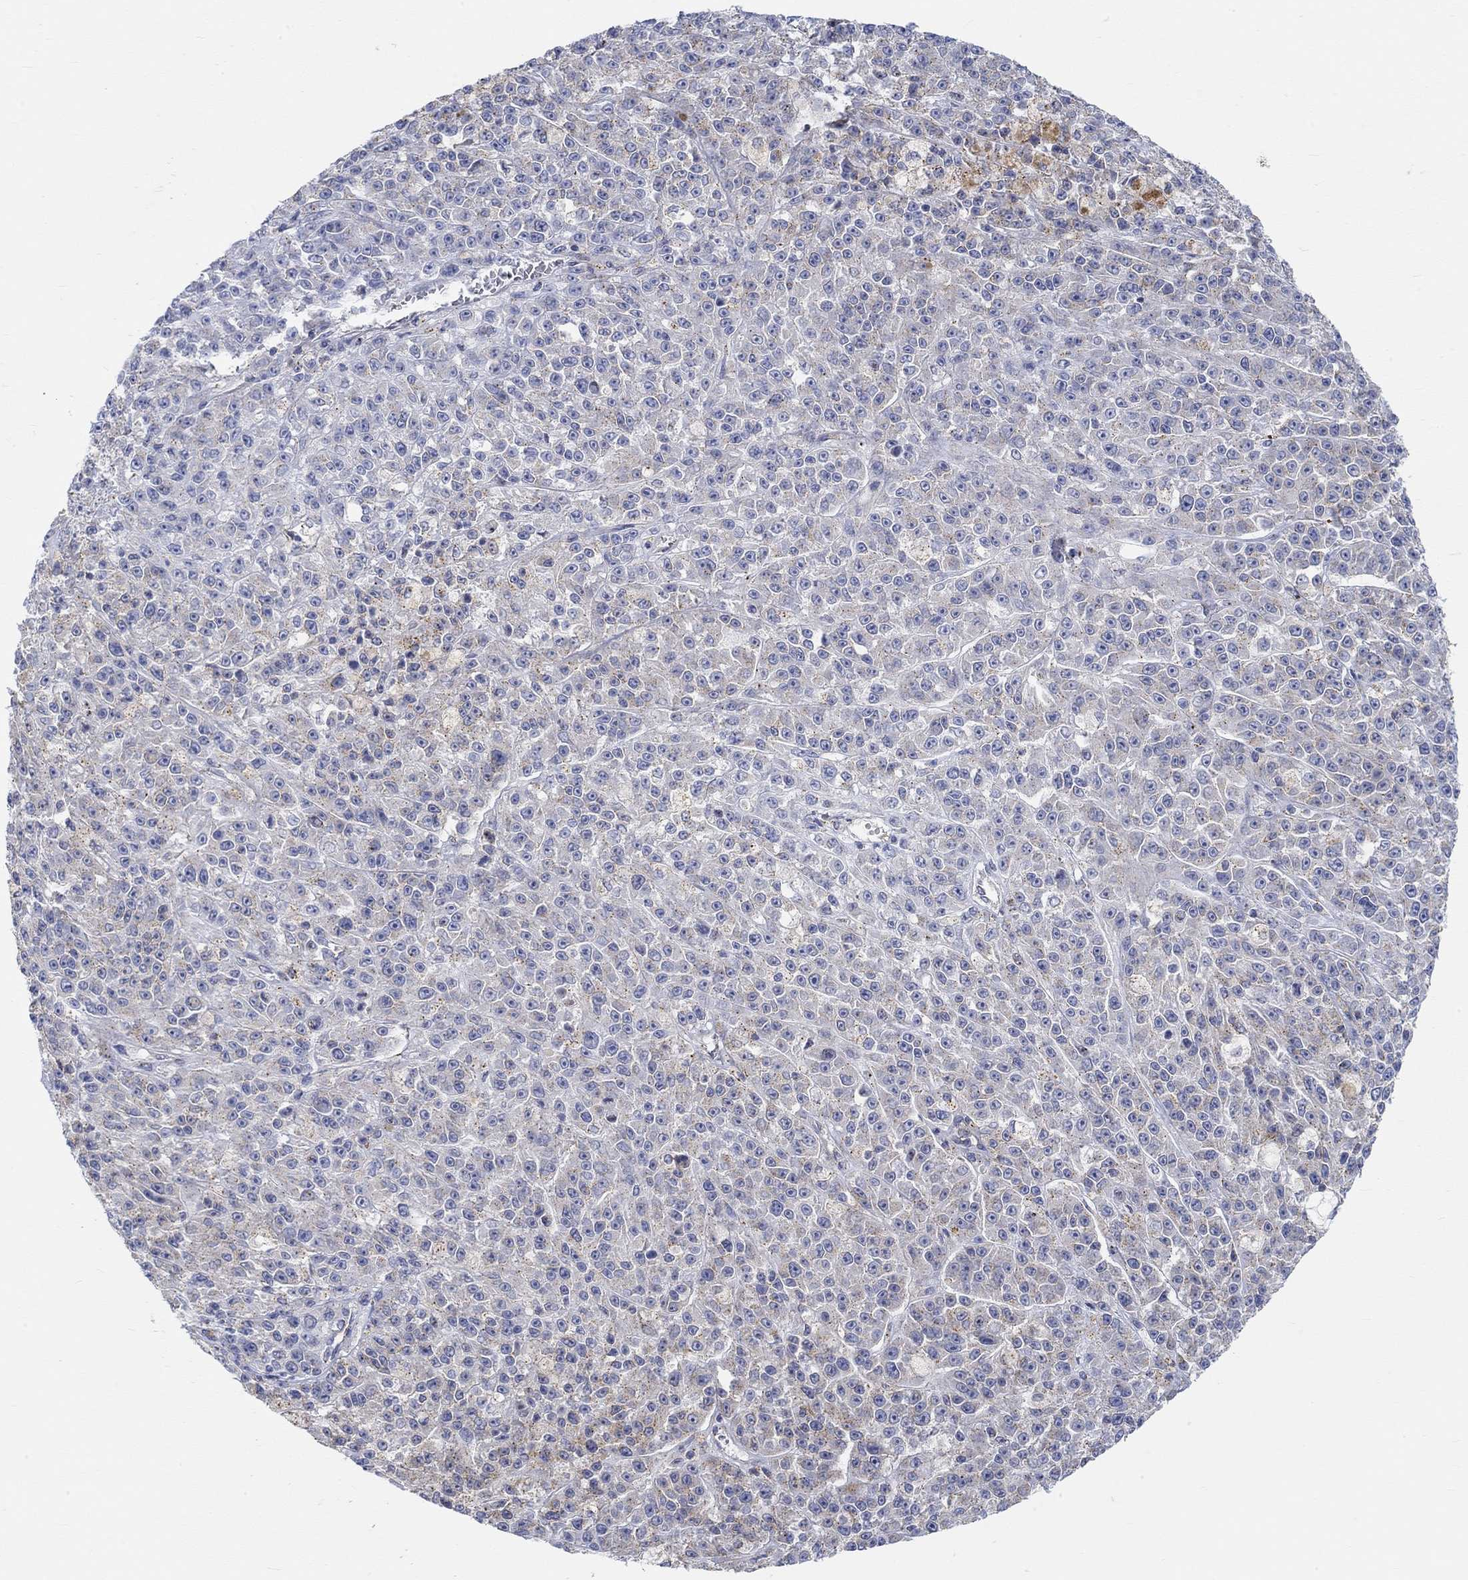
{"staining": {"intensity": "weak", "quantity": "25%-75%", "location": "cytoplasmic/membranous"}, "tissue": "melanoma", "cell_type": "Tumor cells", "image_type": "cancer", "snomed": [{"axis": "morphology", "description": "Malignant melanoma, NOS"}, {"axis": "topography", "description": "Skin"}], "caption": "A brown stain highlights weak cytoplasmic/membranous staining of a protein in melanoma tumor cells. Immunohistochemistry (ihc) stains the protein in brown and the nuclei are stained blue.", "gene": "NAV3", "patient": {"sex": "female", "age": 58}}